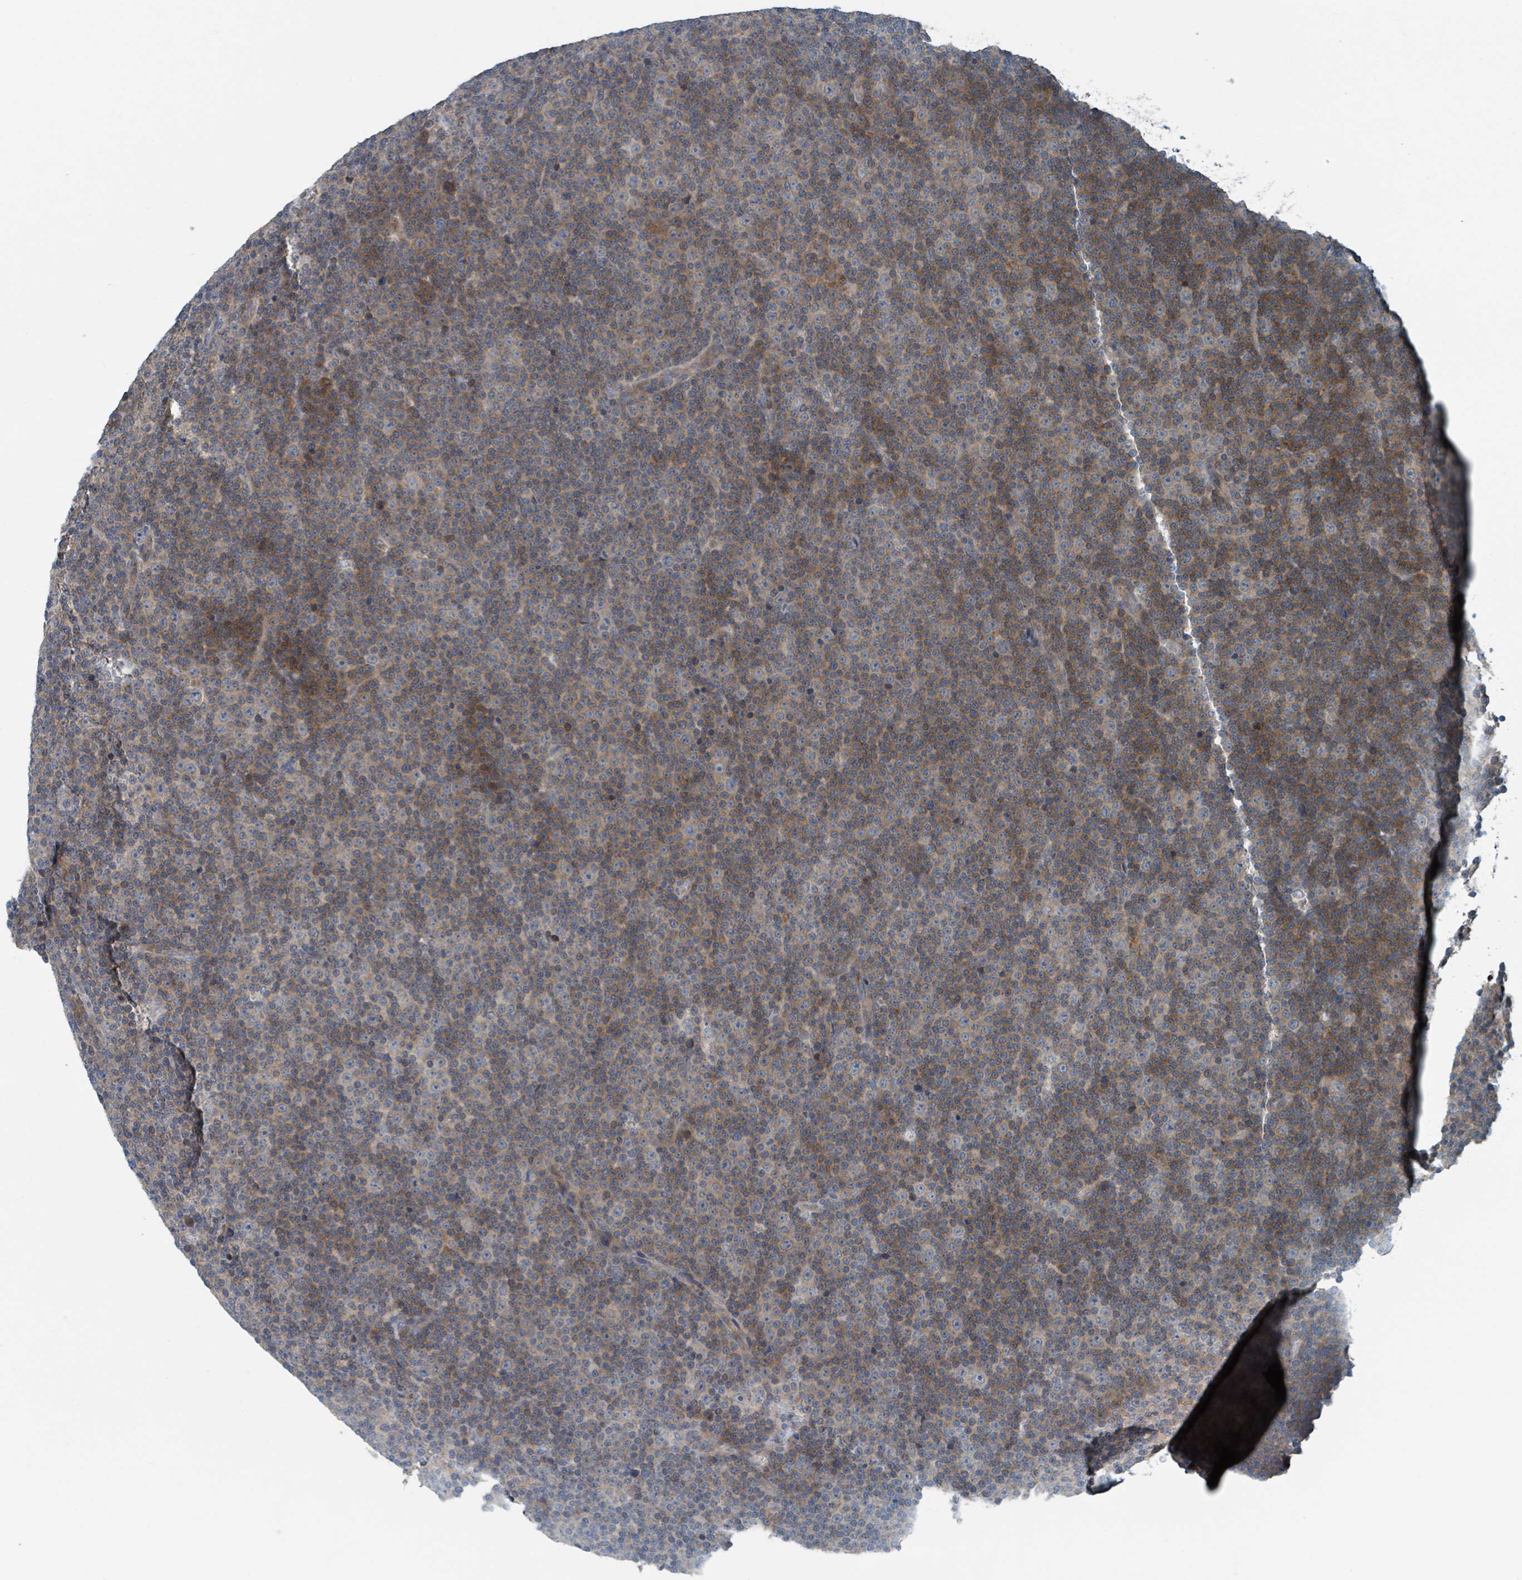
{"staining": {"intensity": "moderate", "quantity": "25%-75%", "location": "cytoplasmic/membranous"}, "tissue": "lymphoma", "cell_type": "Tumor cells", "image_type": "cancer", "snomed": [{"axis": "morphology", "description": "Malignant lymphoma, non-Hodgkin's type, Low grade"}, {"axis": "topography", "description": "Lymph node"}], "caption": "Malignant lymphoma, non-Hodgkin's type (low-grade) tissue displays moderate cytoplasmic/membranous expression in approximately 25%-75% of tumor cells (DAB = brown stain, brightfield microscopy at high magnification).", "gene": "ACBD4", "patient": {"sex": "female", "age": 67}}